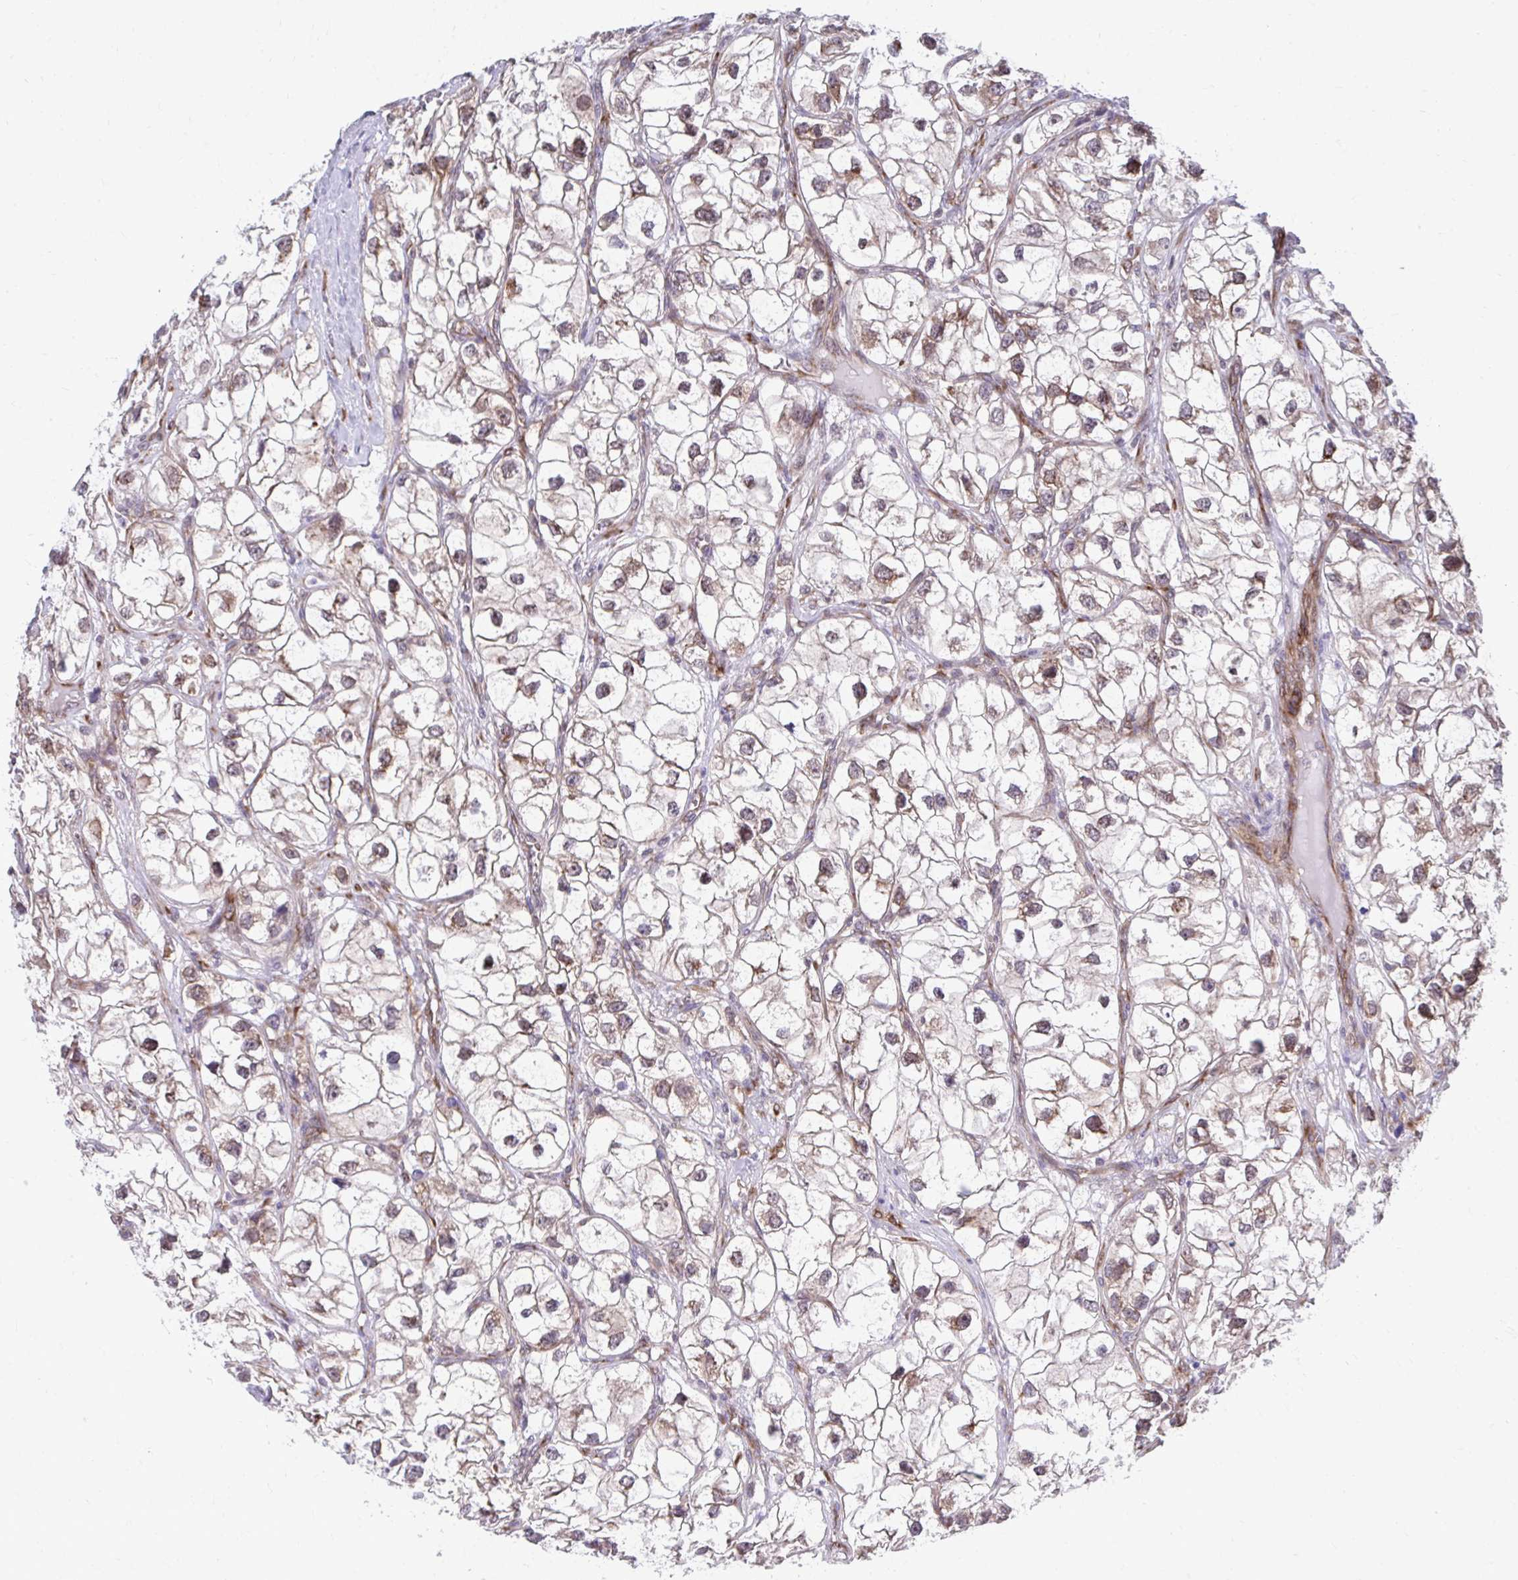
{"staining": {"intensity": "moderate", "quantity": ">75%", "location": "cytoplasmic/membranous"}, "tissue": "renal cancer", "cell_type": "Tumor cells", "image_type": "cancer", "snomed": [{"axis": "morphology", "description": "Adenocarcinoma, NOS"}, {"axis": "topography", "description": "Kidney"}], "caption": "Immunohistochemistry (DAB (3,3'-diaminobenzidine)) staining of human renal cancer displays moderate cytoplasmic/membranous protein positivity in about >75% of tumor cells.", "gene": "SELENON", "patient": {"sex": "male", "age": 59}}